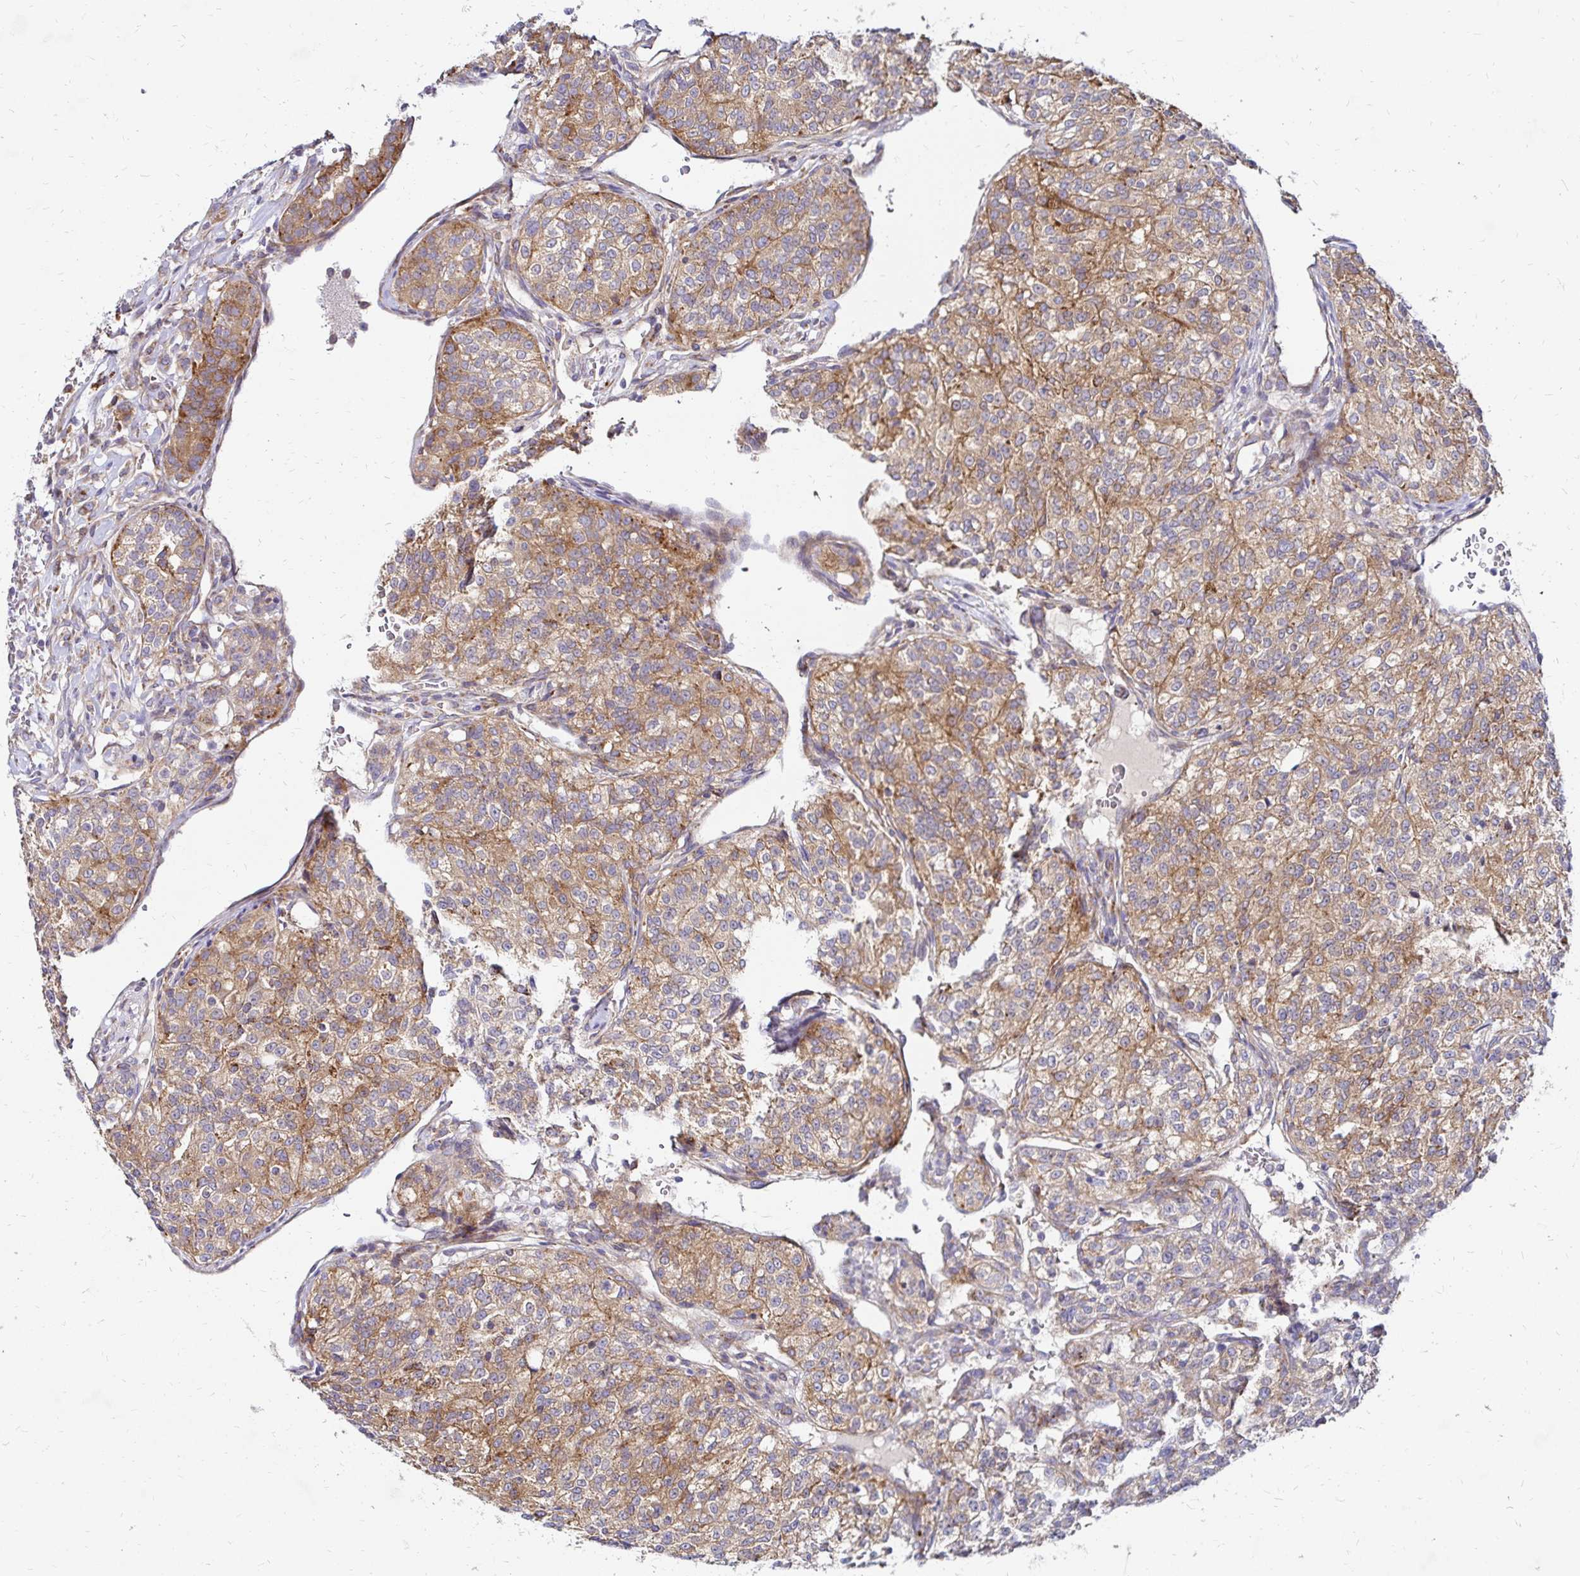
{"staining": {"intensity": "moderate", "quantity": ">75%", "location": "cytoplasmic/membranous"}, "tissue": "renal cancer", "cell_type": "Tumor cells", "image_type": "cancer", "snomed": [{"axis": "morphology", "description": "Adenocarcinoma, NOS"}, {"axis": "topography", "description": "Kidney"}], "caption": "The immunohistochemical stain highlights moderate cytoplasmic/membranous positivity in tumor cells of adenocarcinoma (renal) tissue. Nuclei are stained in blue.", "gene": "IDUA", "patient": {"sex": "female", "age": 63}}